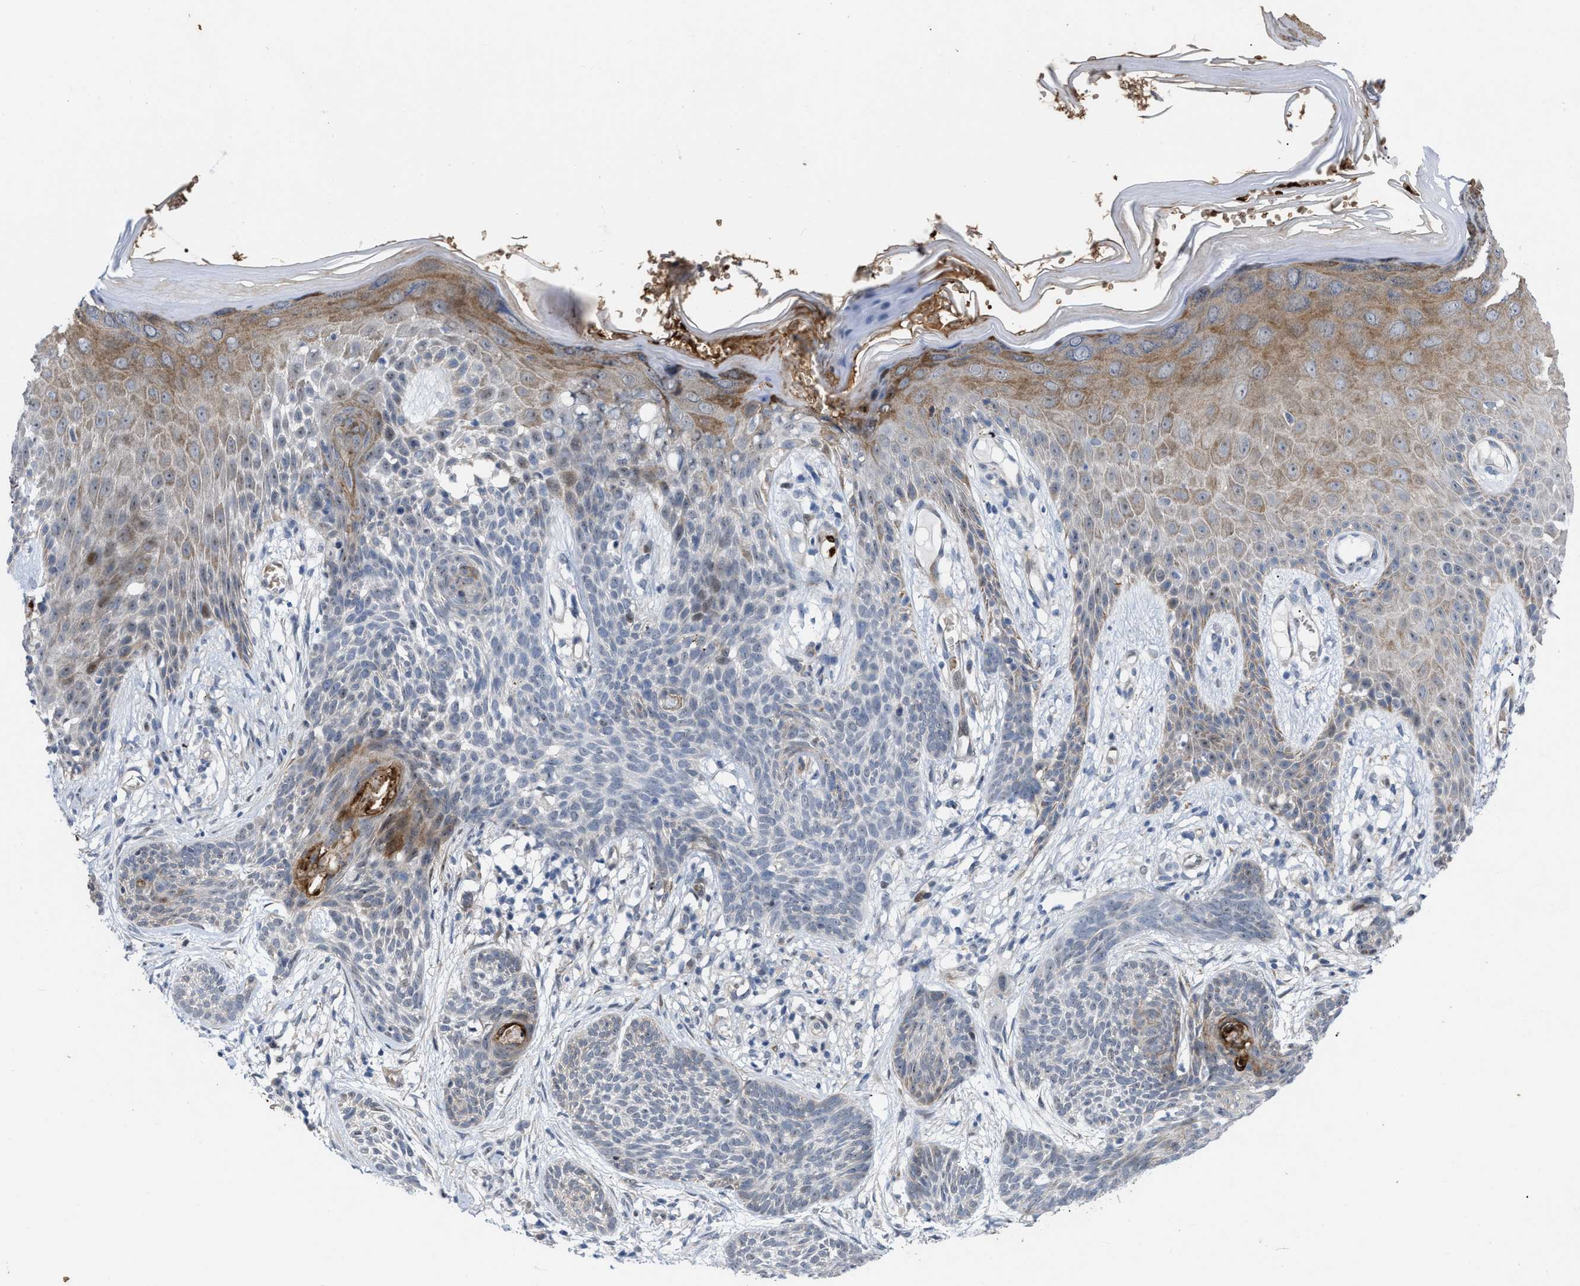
{"staining": {"intensity": "weak", "quantity": "<25%", "location": "nuclear"}, "tissue": "skin cancer", "cell_type": "Tumor cells", "image_type": "cancer", "snomed": [{"axis": "morphology", "description": "Basal cell carcinoma"}, {"axis": "topography", "description": "Skin"}], "caption": "This is a micrograph of immunohistochemistry (IHC) staining of skin cancer, which shows no staining in tumor cells. Brightfield microscopy of immunohistochemistry (IHC) stained with DAB (brown) and hematoxylin (blue), captured at high magnification.", "gene": "POLR1F", "patient": {"sex": "female", "age": 59}}